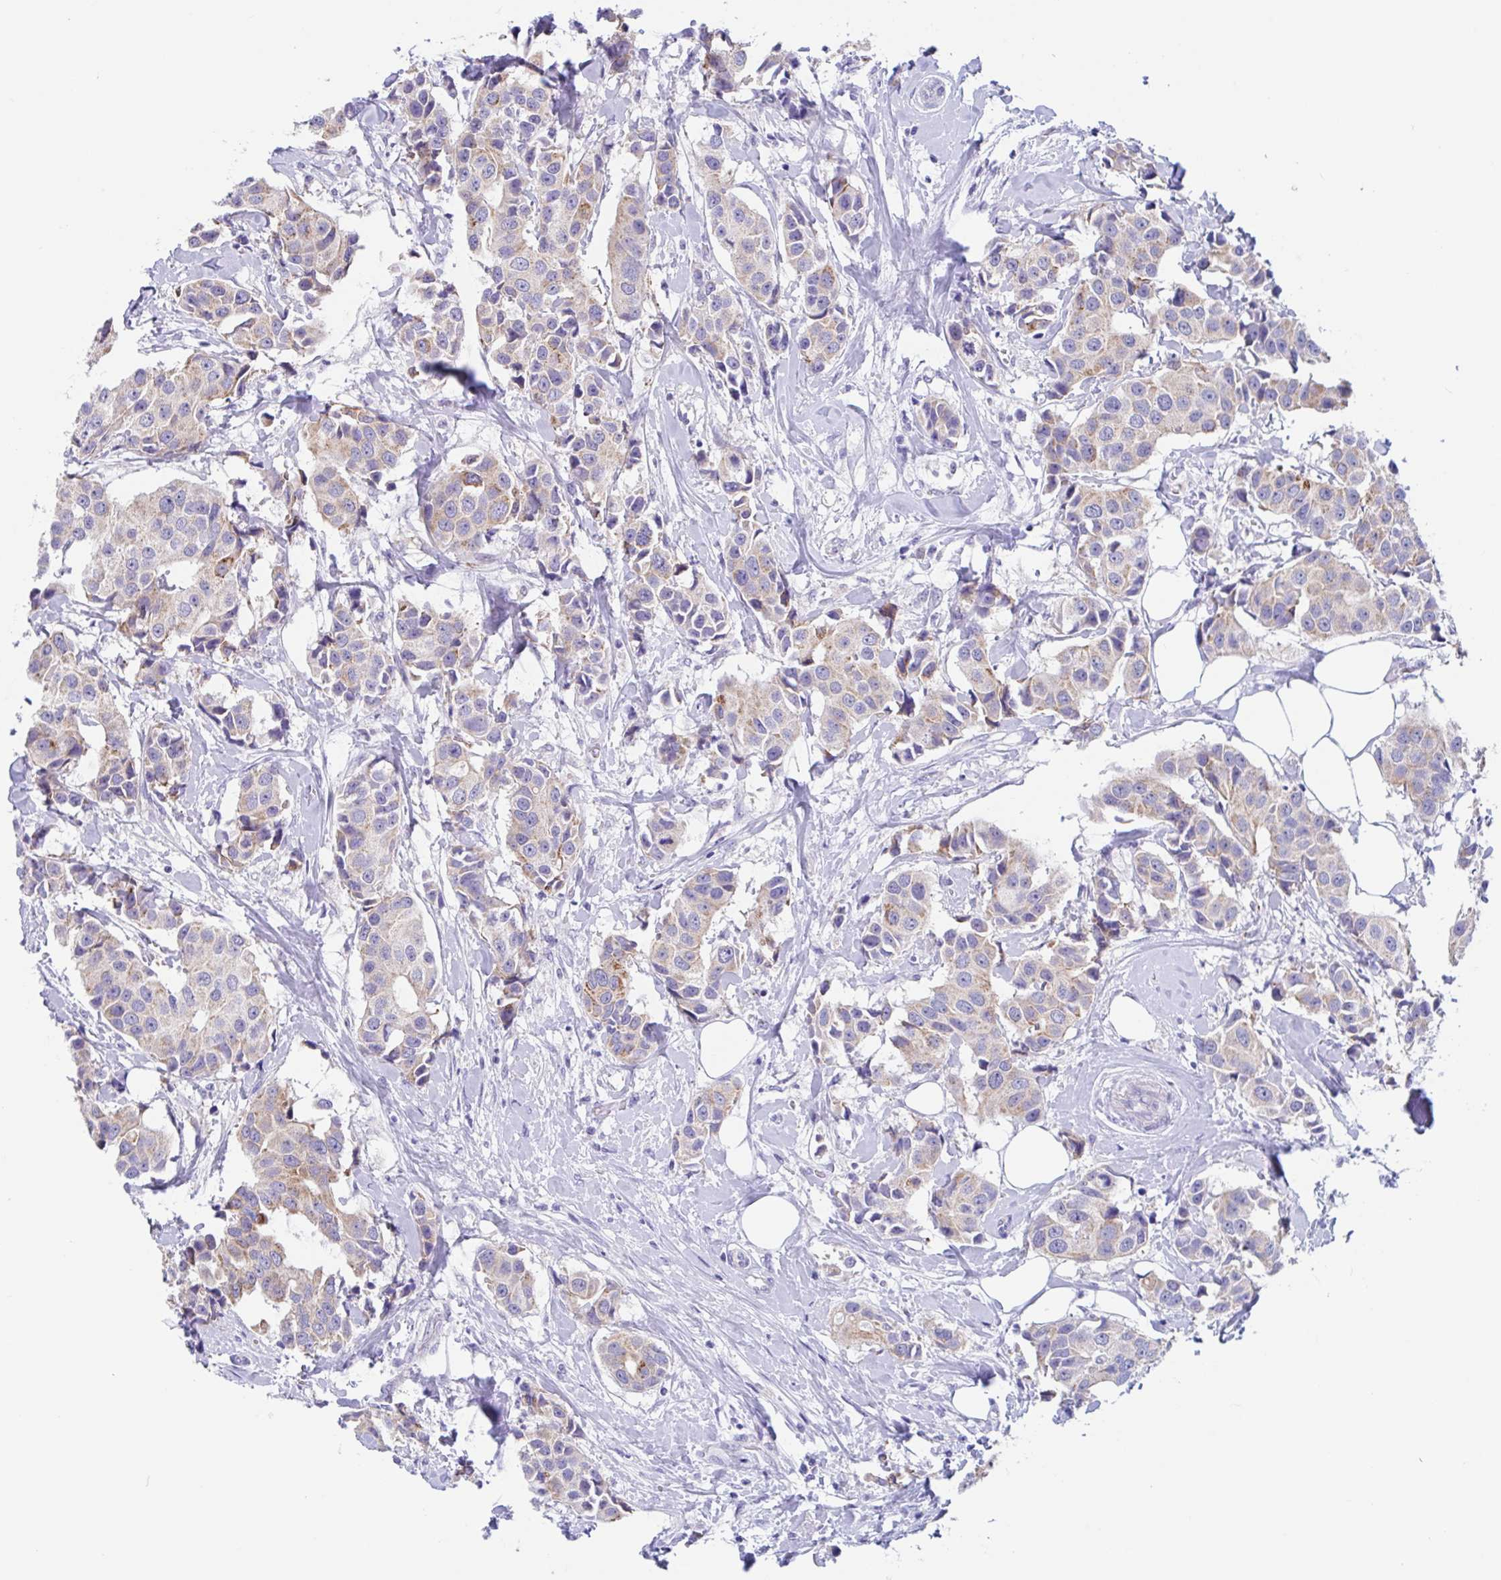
{"staining": {"intensity": "weak", "quantity": ">75%", "location": "cytoplasmic/membranous"}, "tissue": "breast cancer", "cell_type": "Tumor cells", "image_type": "cancer", "snomed": [{"axis": "morphology", "description": "Normal tissue, NOS"}, {"axis": "morphology", "description": "Duct carcinoma"}, {"axis": "topography", "description": "Breast"}], "caption": "Immunohistochemical staining of breast cancer demonstrates weak cytoplasmic/membranous protein staining in approximately >75% of tumor cells. The staining was performed using DAB, with brown indicating positive protein expression. Nuclei are stained blue with hematoxylin.", "gene": "OR6N2", "patient": {"sex": "female", "age": 39}}